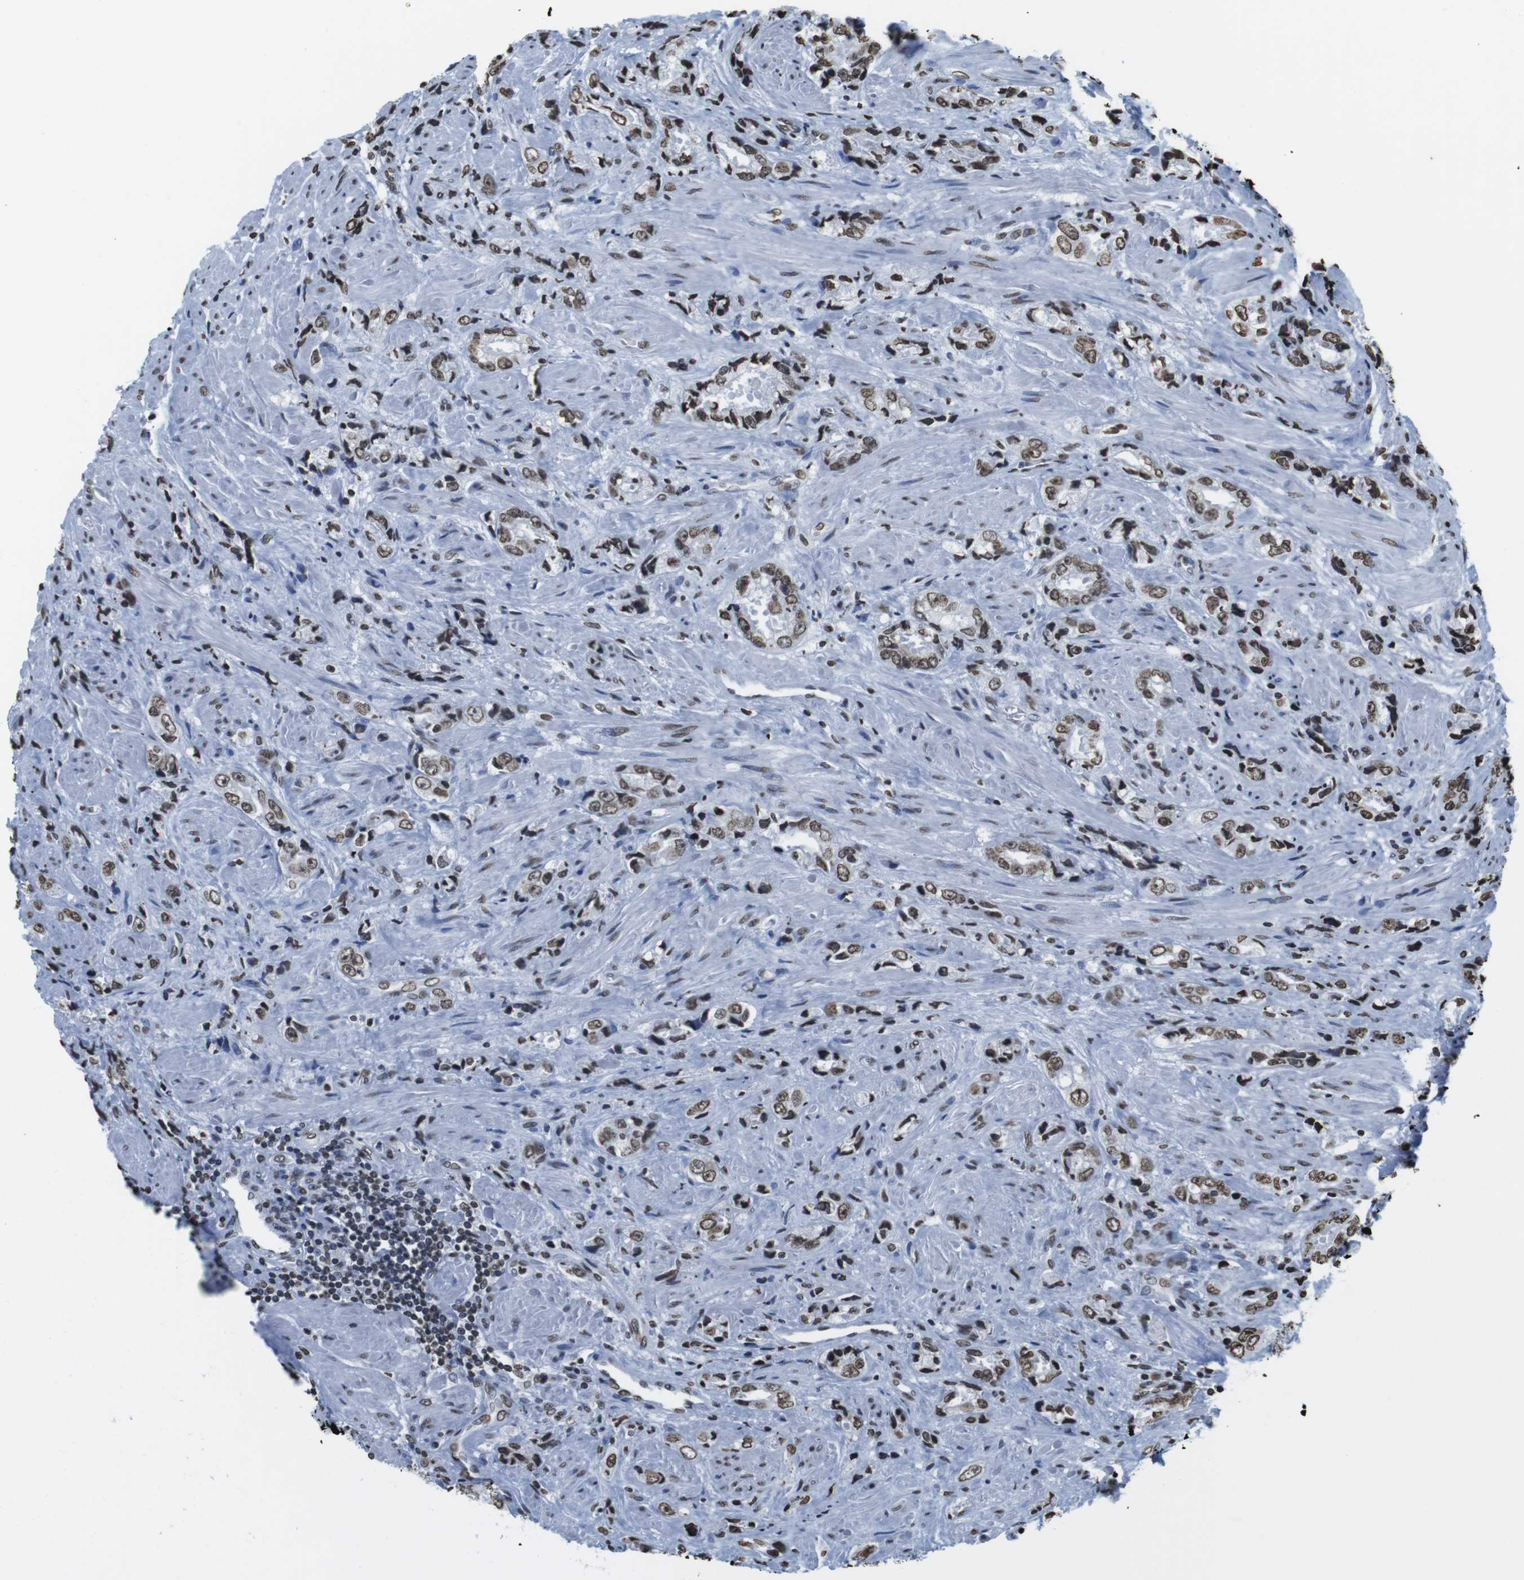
{"staining": {"intensity": "moderate", "quantity": "25%-75%", "location": "nuclear"}, "tissue": "prostate cancer", "cell_type": "Tumor cells", "image_type": "cancer", "snomed": [{"axis": "morphology", "description": "Adenocarcinoma, High grade"}, {"axis": "topography", "description": "Prostate"}], "caption": "Immunohistochemical staining of human prostate high-grade adenocarcinoma shows moderate nuclear protein staining in approximately 25%-75% of tumor cells. The staining is performed using DAB (3,3'-diaminobenzidine) brown chromogen to label protein expression. The nuclei are counter-stained blue using hematoxylin.", "gene": "BSX", "patient": {"sex": "male", "age": 61}}